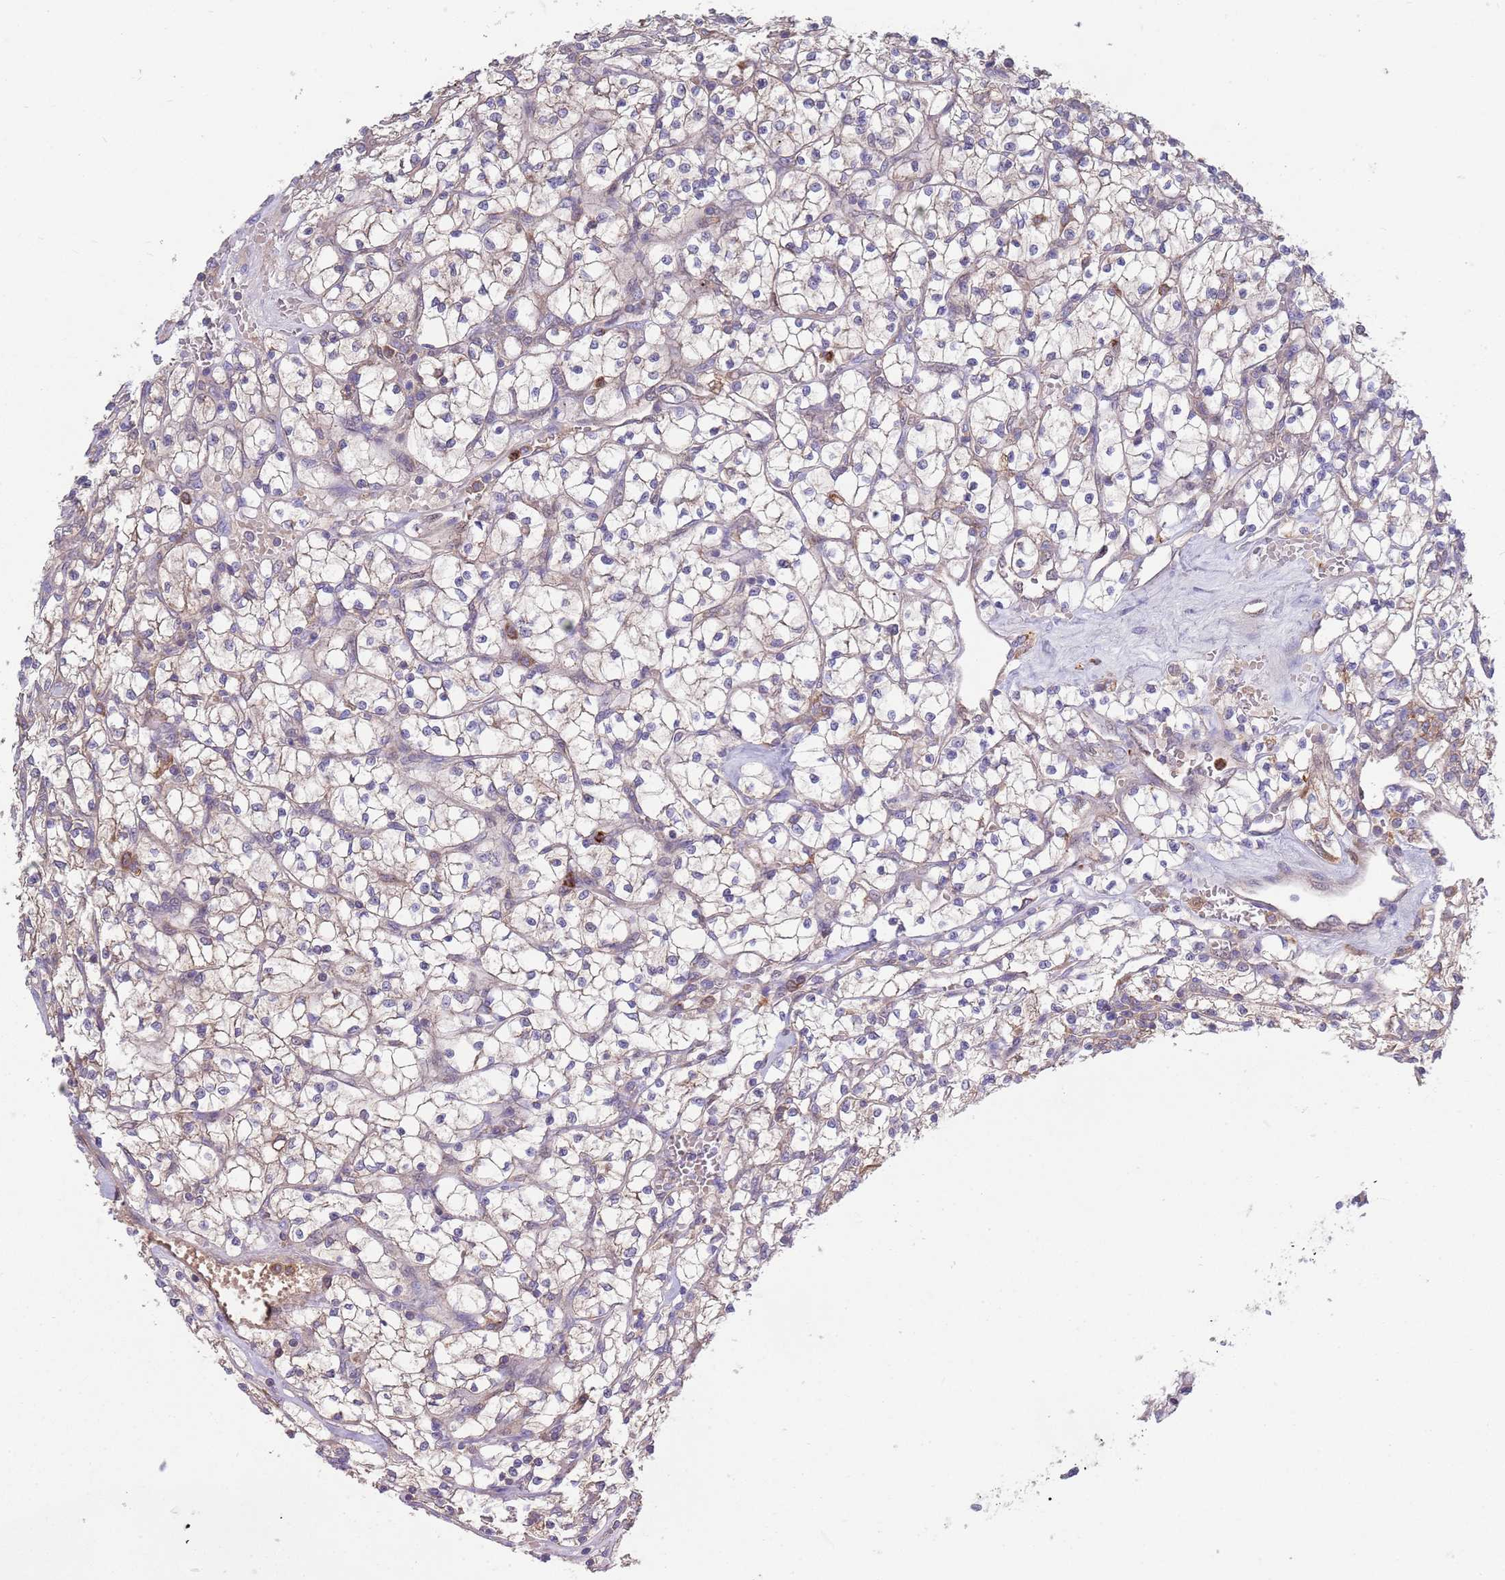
{"staining": {"intensity": "negative", "quantity": "none", "location": "none"}, "tissue": "renal cancer", "cell_type": "Tumor cells", "image_type": "cancer", "snomed": [{"axis": "morphology", "description": "Adenocarcinoma, NOS"}, {"axis": "topography", "description": "Kidney"}], "caption": "Image shows no protein expression in tumor cells of renal cancer (adenocarcinoma) tissue. Brightfield microscopy of immunohistochemistry stained with DAB (3,3'-diaminobenzidine) (brown) and hematoxylin (blue), captured at high magnification.", "gene": "DDT", "patient": {"sex": "female", "age": 64}}